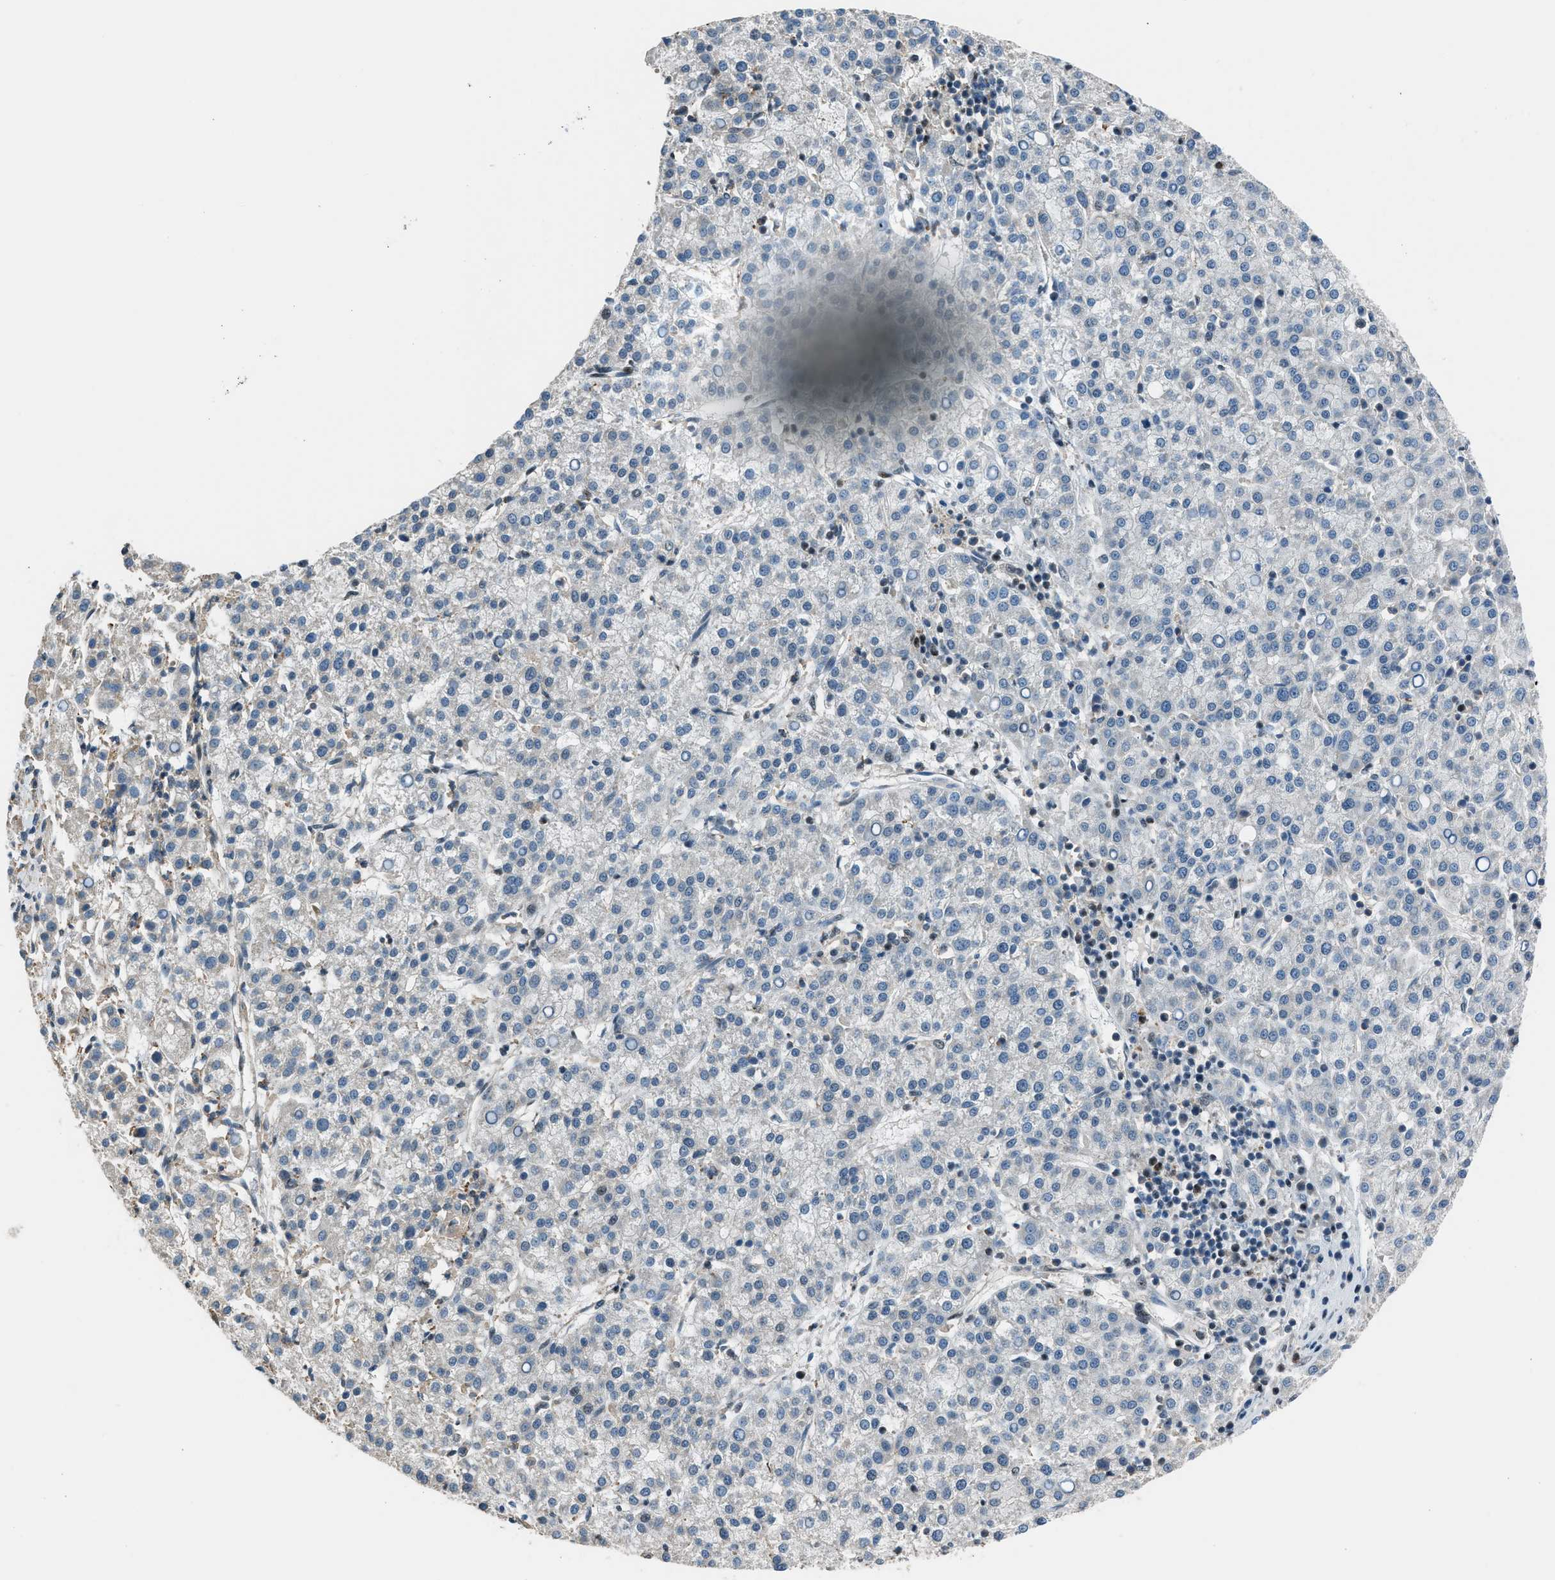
{"staining": {"intensity": "negative", "quantity": "none", "location": "none"}, "tissue": "liver cancer", "cell_type": "Tumor cells", "image_type": "cancer", "snomed": [{"axis": "morphology", "description": "Carcinoma, Hepatocellular, NOS"}, {"axis": "topography", "description": "Liver"}], "caption": "Immunohistochemistry histopathology image of human hepatocellular carcinoma (liver) stained for a protein (brown), which shows no positivity in tumor cells.", "gene": "LMLN", "patient": {"sex": "female", "age": 58}}